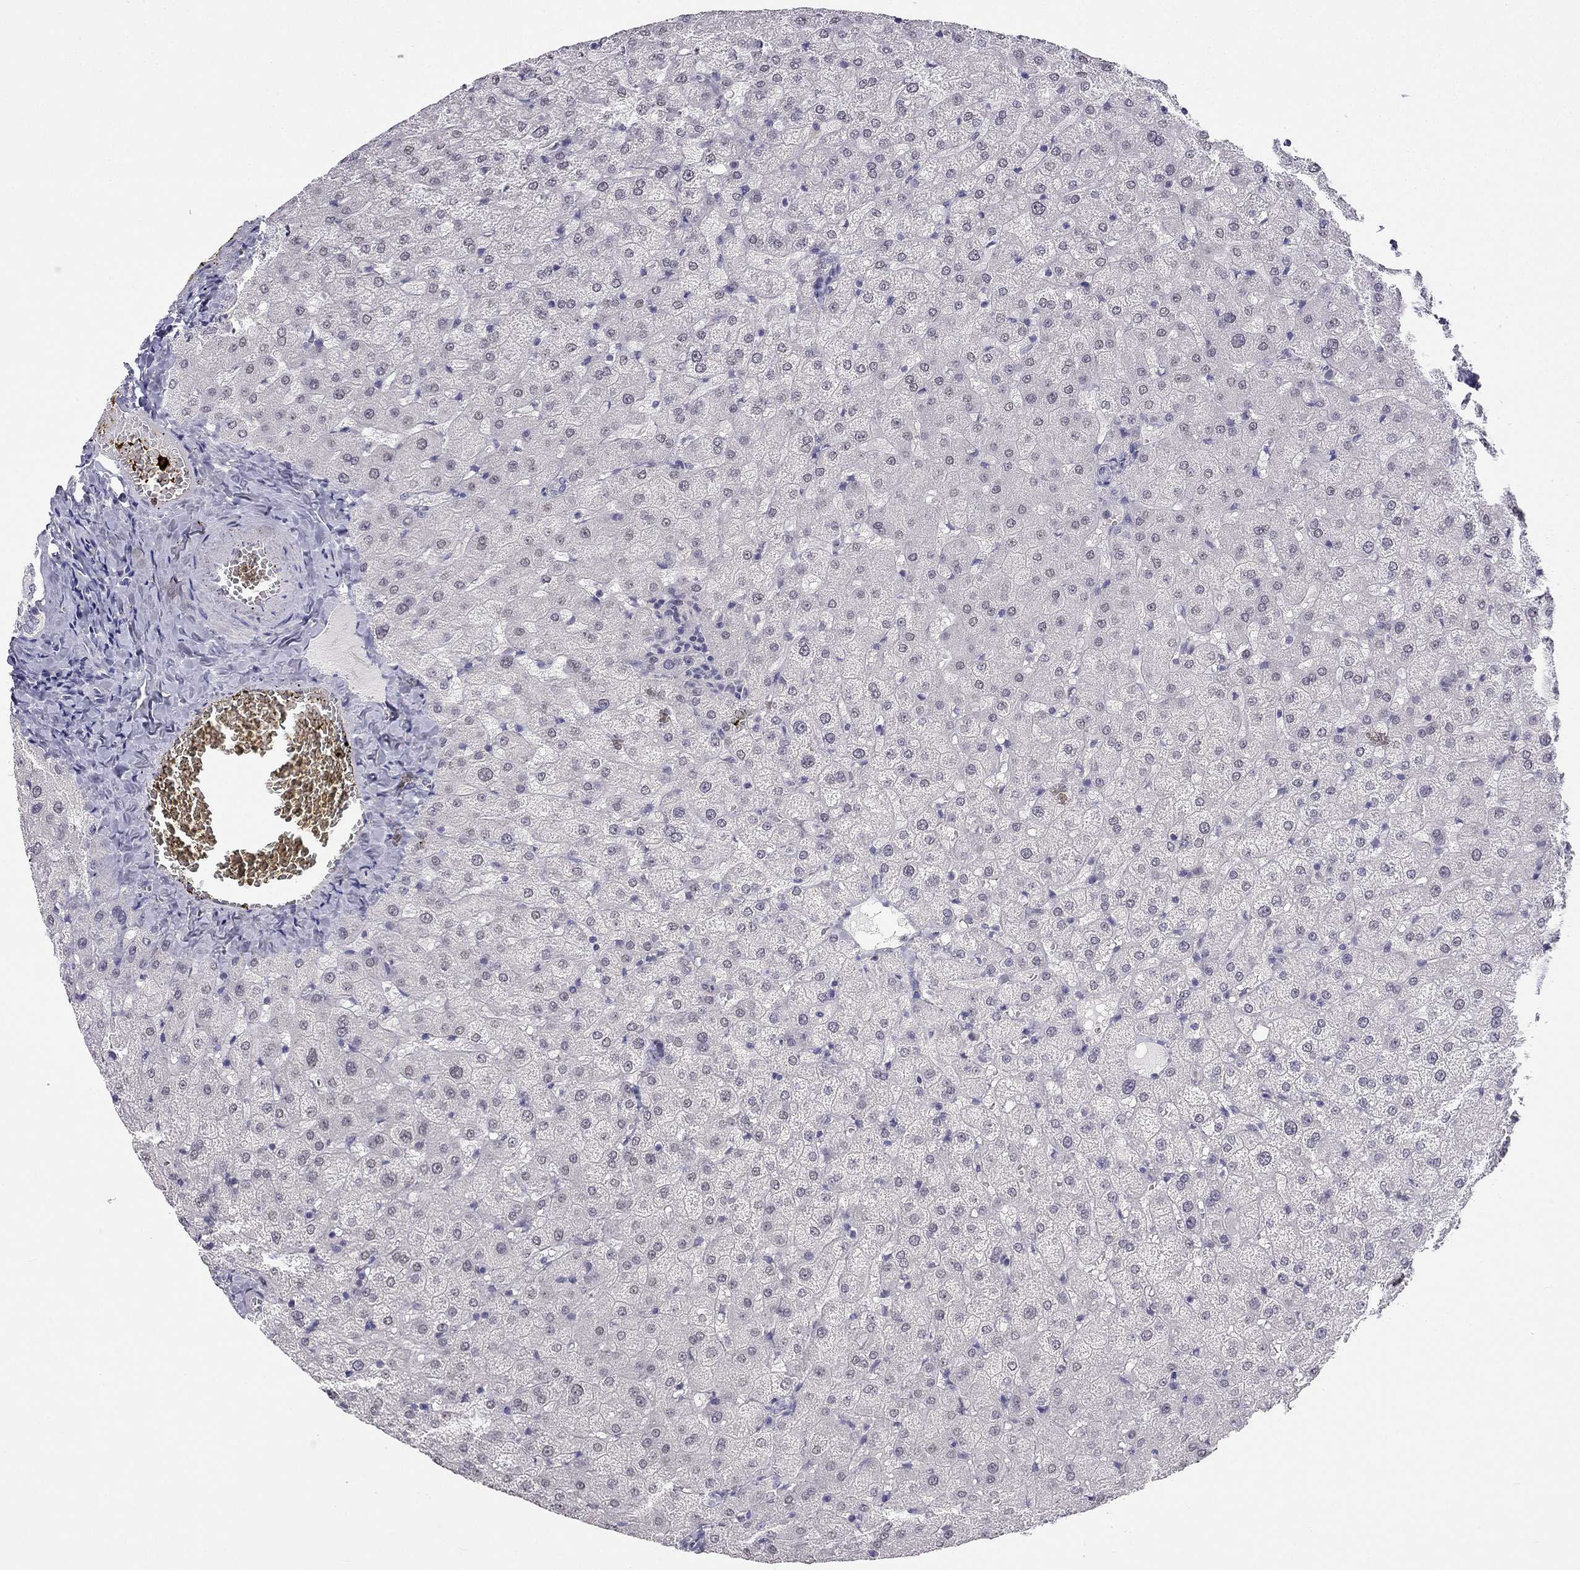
{"staining": {"intensity": "negative", "quantity": "none", "location": "none"}, "tissue": "liver", "cell_type": "Cholangiocytes", "image_type": "normal", "snomed": [{"axis": "morphology", "description": "Normal tissue, NOS"}, {"axis": "topography", "description": "Liver"}], "caption": "DAB (3,3'-diaminobenzidine) immunohistochemical staining of unremarkable liver displays no significant expression in cholangiocytes.", "gene": "C16orf89", "patient": {"sex": "female", "age": 50}}